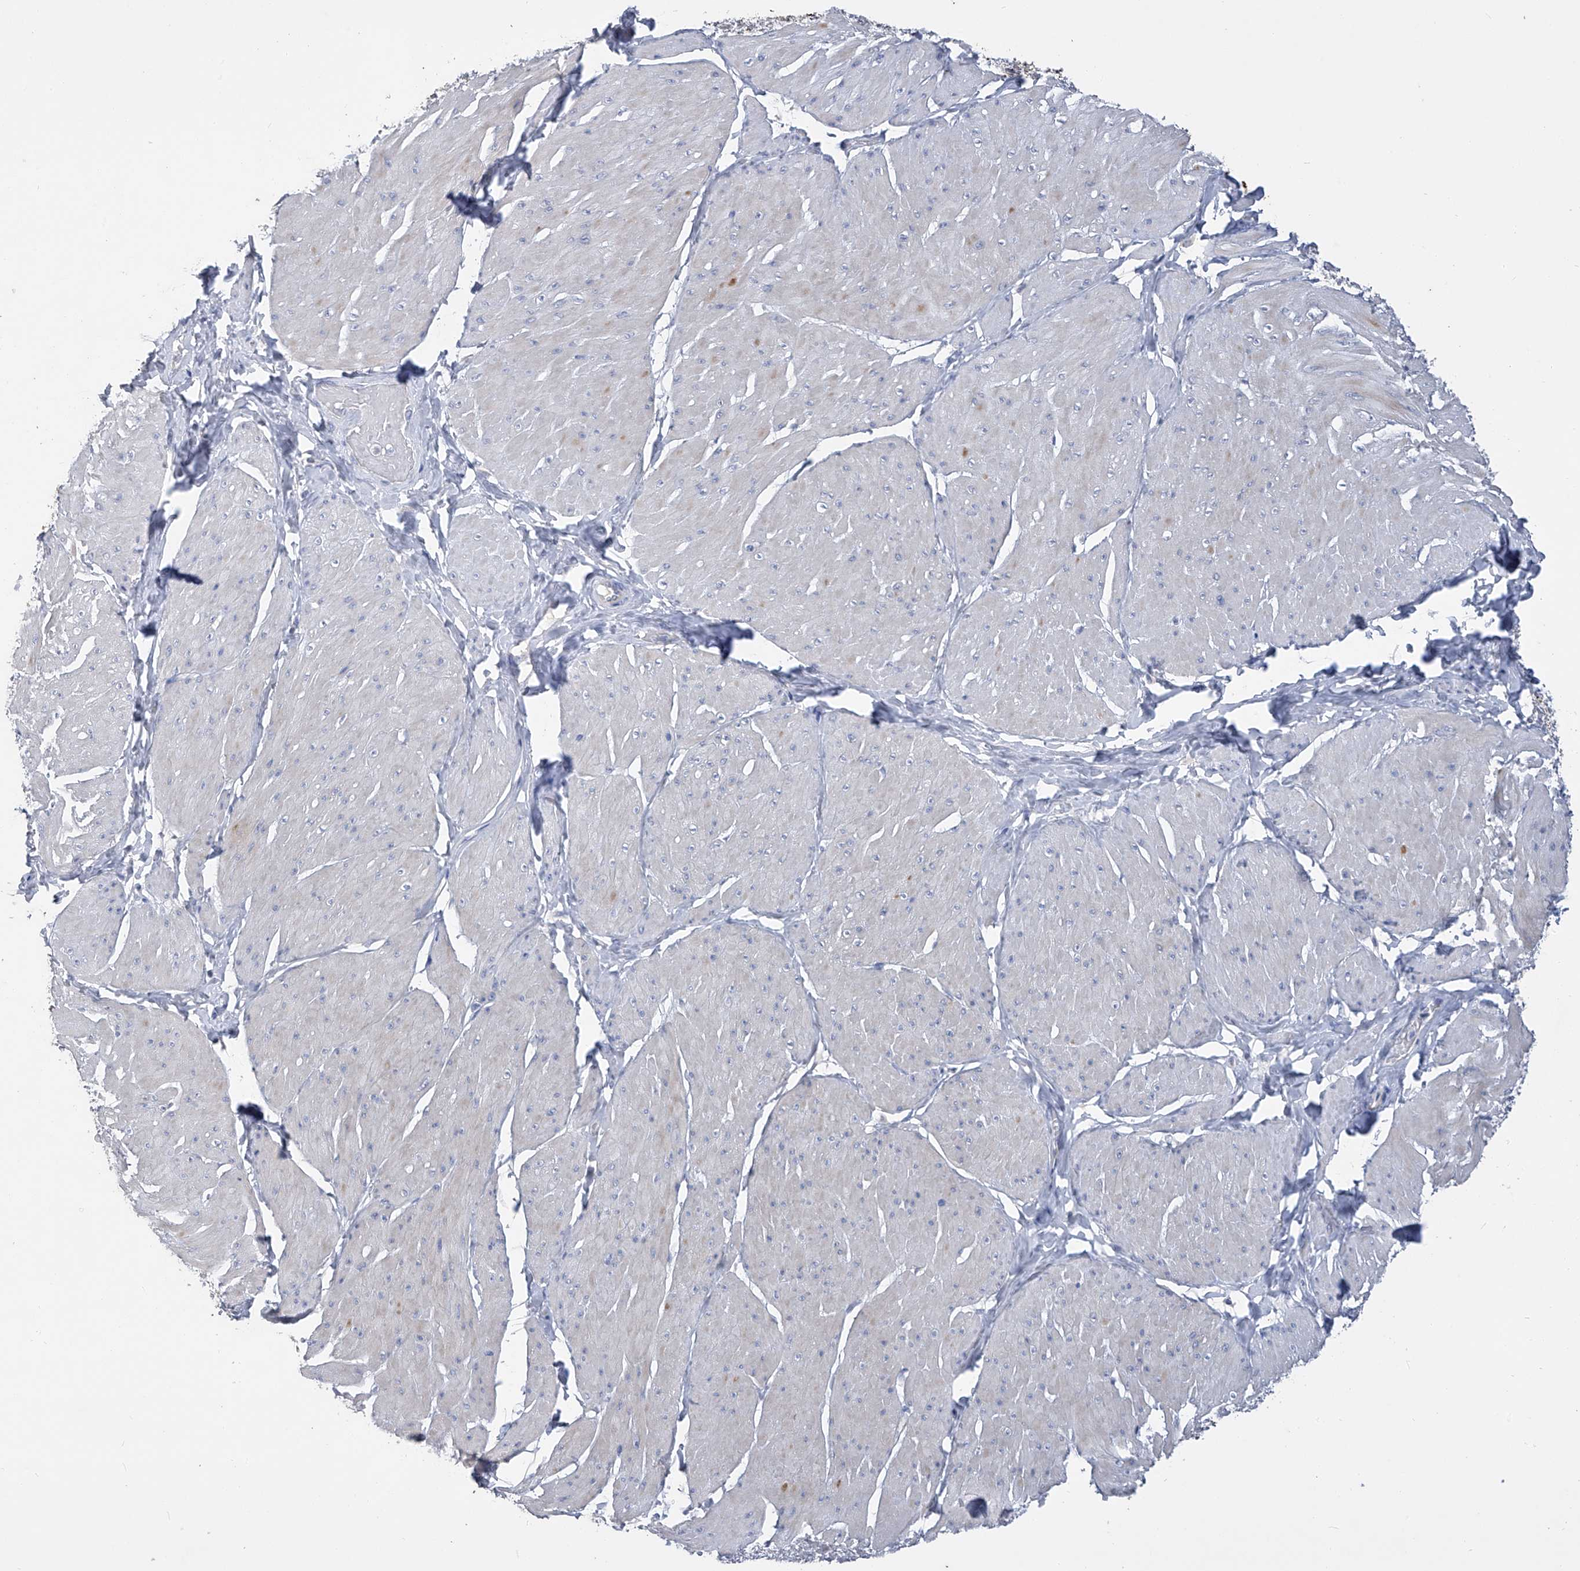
{"staining": {"intensity": "negative", "quantity": "none", "location": "none"}, "tissue": "smooth muscle", "cell_type": "Smooth muscle cells", "image_type": "normal", "snomed": [{"axis": "morphology", "description": "Urothelial carcinoma, High grade"}, {"axis": "topography", "description": "Urinary bladder"}], "caption": "This is an immunohistochemistry photomicrograph of normal smooth muscle. There is no expression in smooth muscle cells.", "gene": "ADRA1A", "patient": {"sex": "male", "age": 46}}